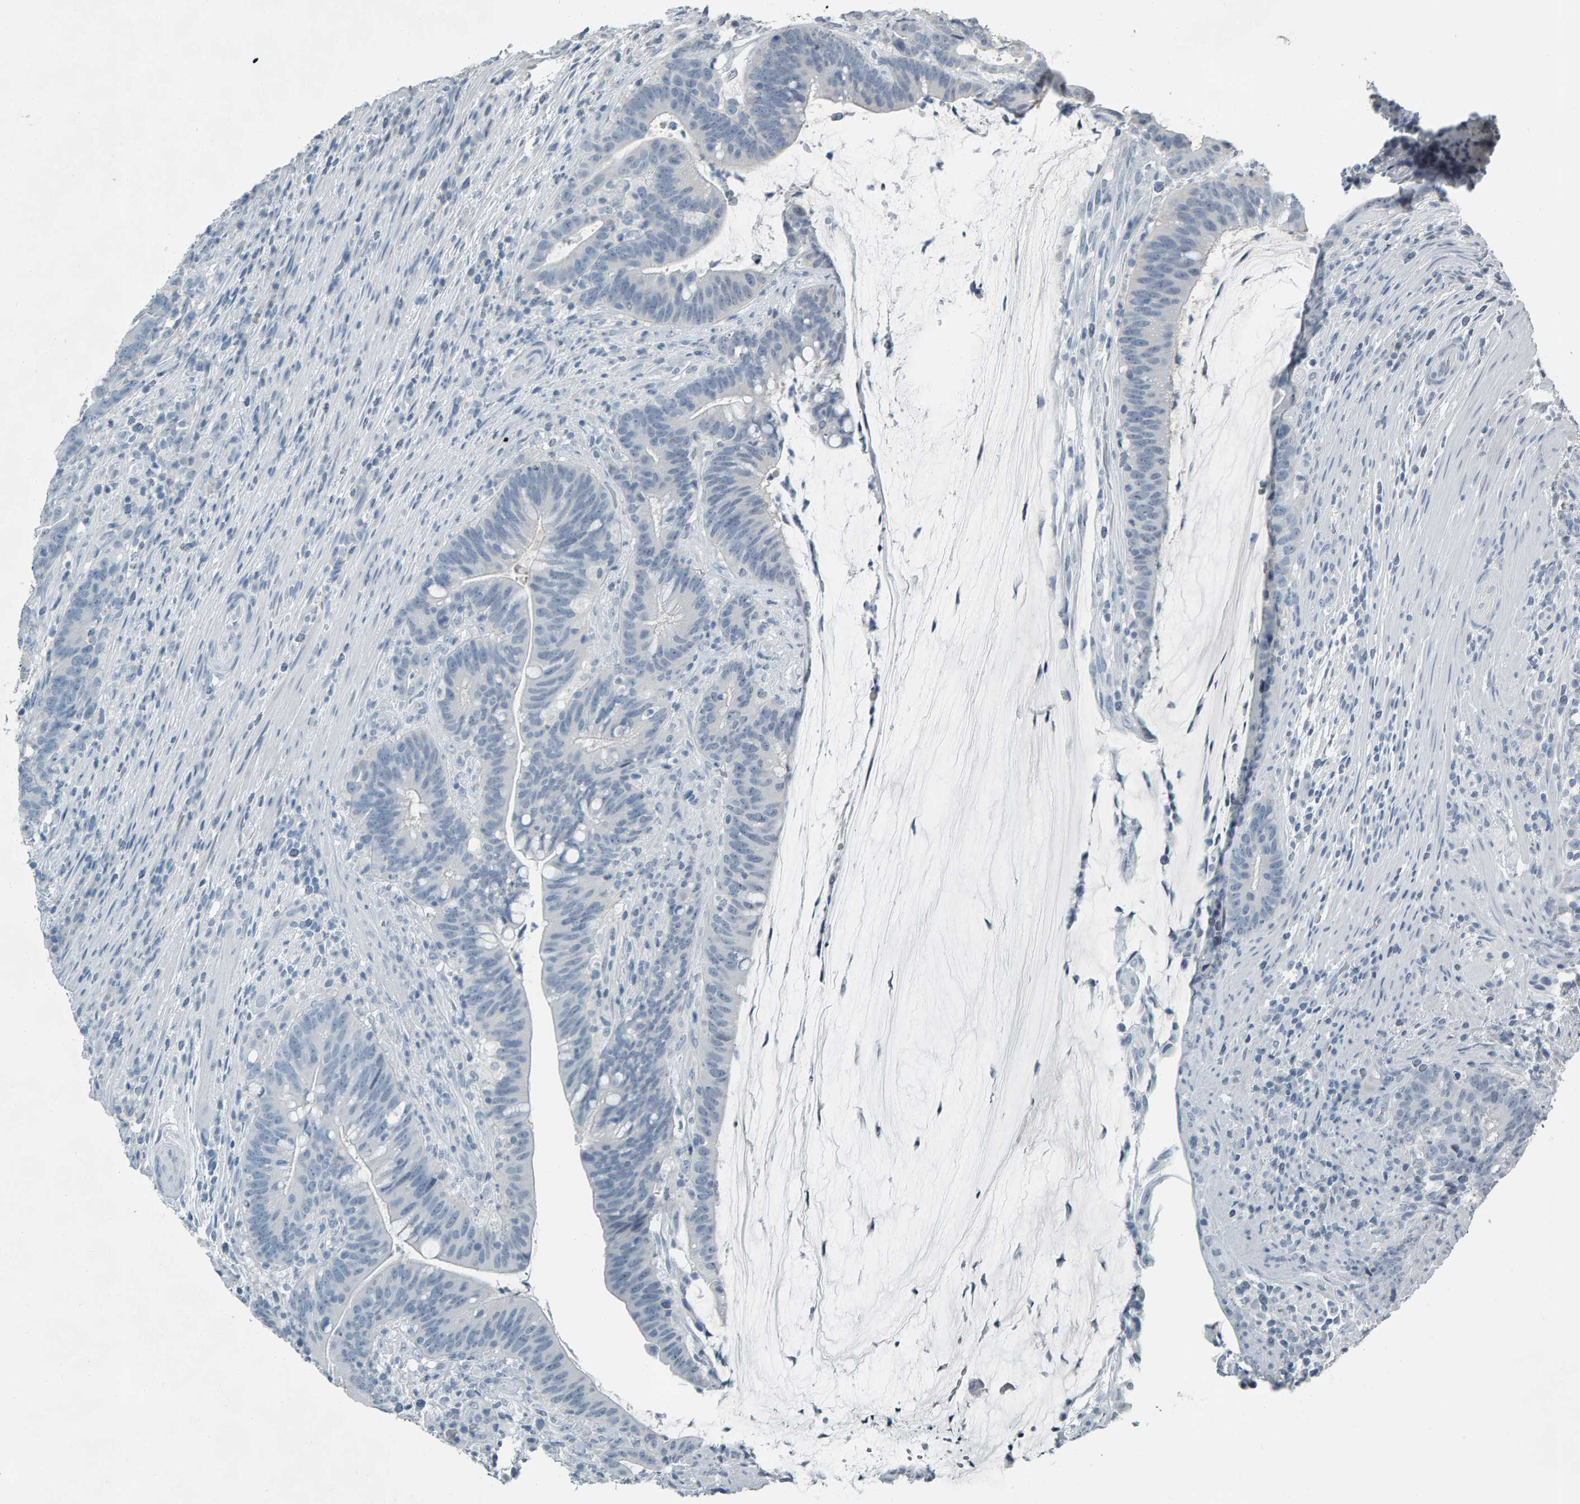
{"staining": {"intensity": "negative", "quantity": "none", "location": "none"}, "tissue": "colorectal cancer", "cell_type": "Tumor cells", "image_type": "cancer", "snomed": [{"axis": "morphology", "description": "Adenocarcinoma, NOS"}, {"axis": "topography", "description": "Colon"}], "caption": "Colorectal adenocarcinoma was stained to show a protein in brown. There is no significant expression in tumor cells. The staining is performed using DAB (3,3'-diaminobenzidine) brown chromogen with nuclei counter-stained in using hematoxylin.", "gene": "PYY", "patient": {"sex": "female", "age": 66}}